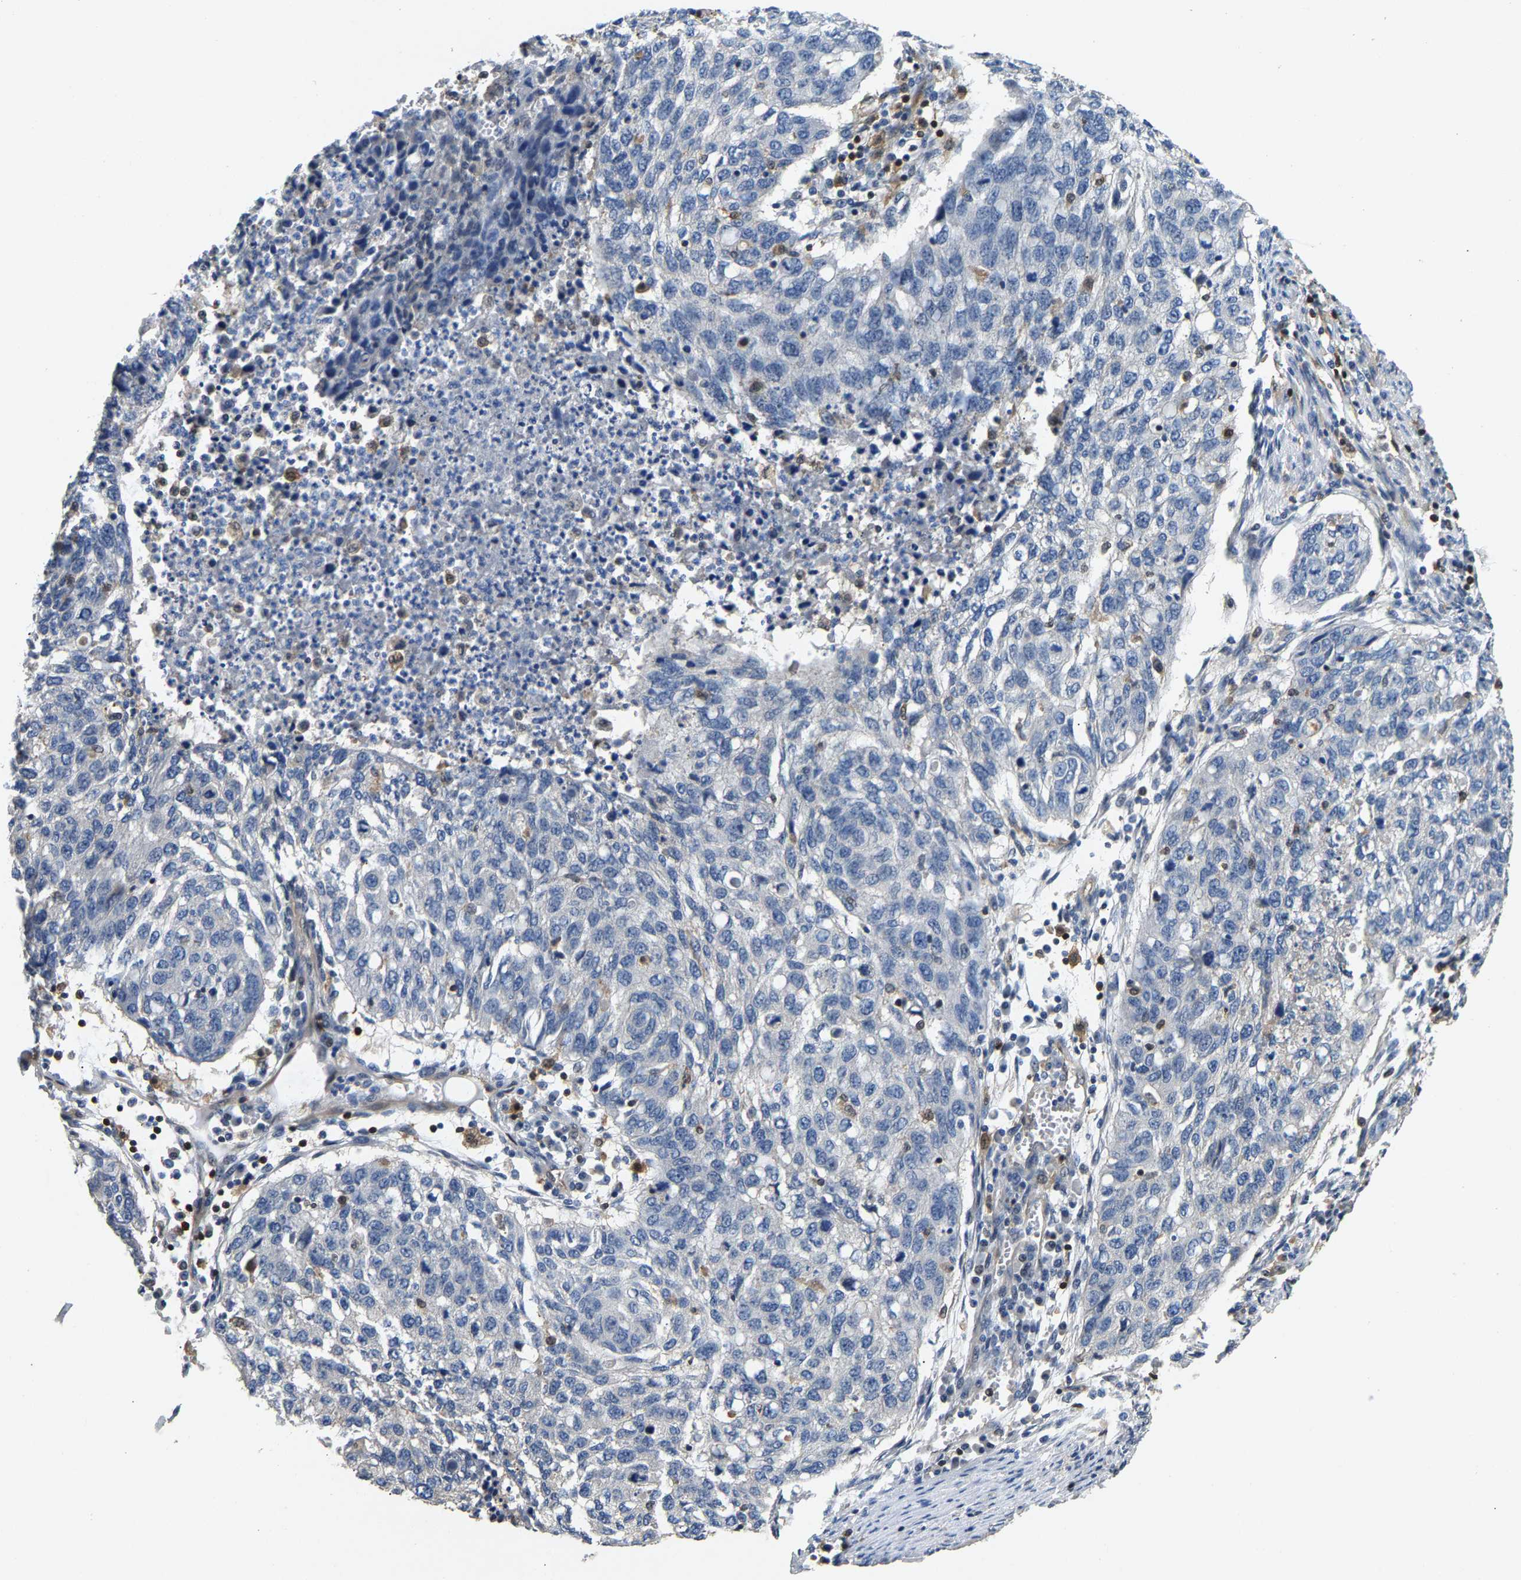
{"staining": {"intensity": "negative", "quantity": "none", "location": "none"}, "tissue": "lung cancer", "cell_type": "Tumor cells", "image_type": "cancer", "snomed": [{"axis": "morphology", "description": "Squamous cell carcinoma, NOS"}, {"axis": "topography", "description": "Lung"}], "caption": "Immunohistochemistry (IHC) histopathology image of neoplastic tissue: human lung squamous cell carcinoma stained with DAB reveals no significant protein expression in tumor cells.", "gene": "GIMAP7", "patient": {"sex": "female", "age": 63}}